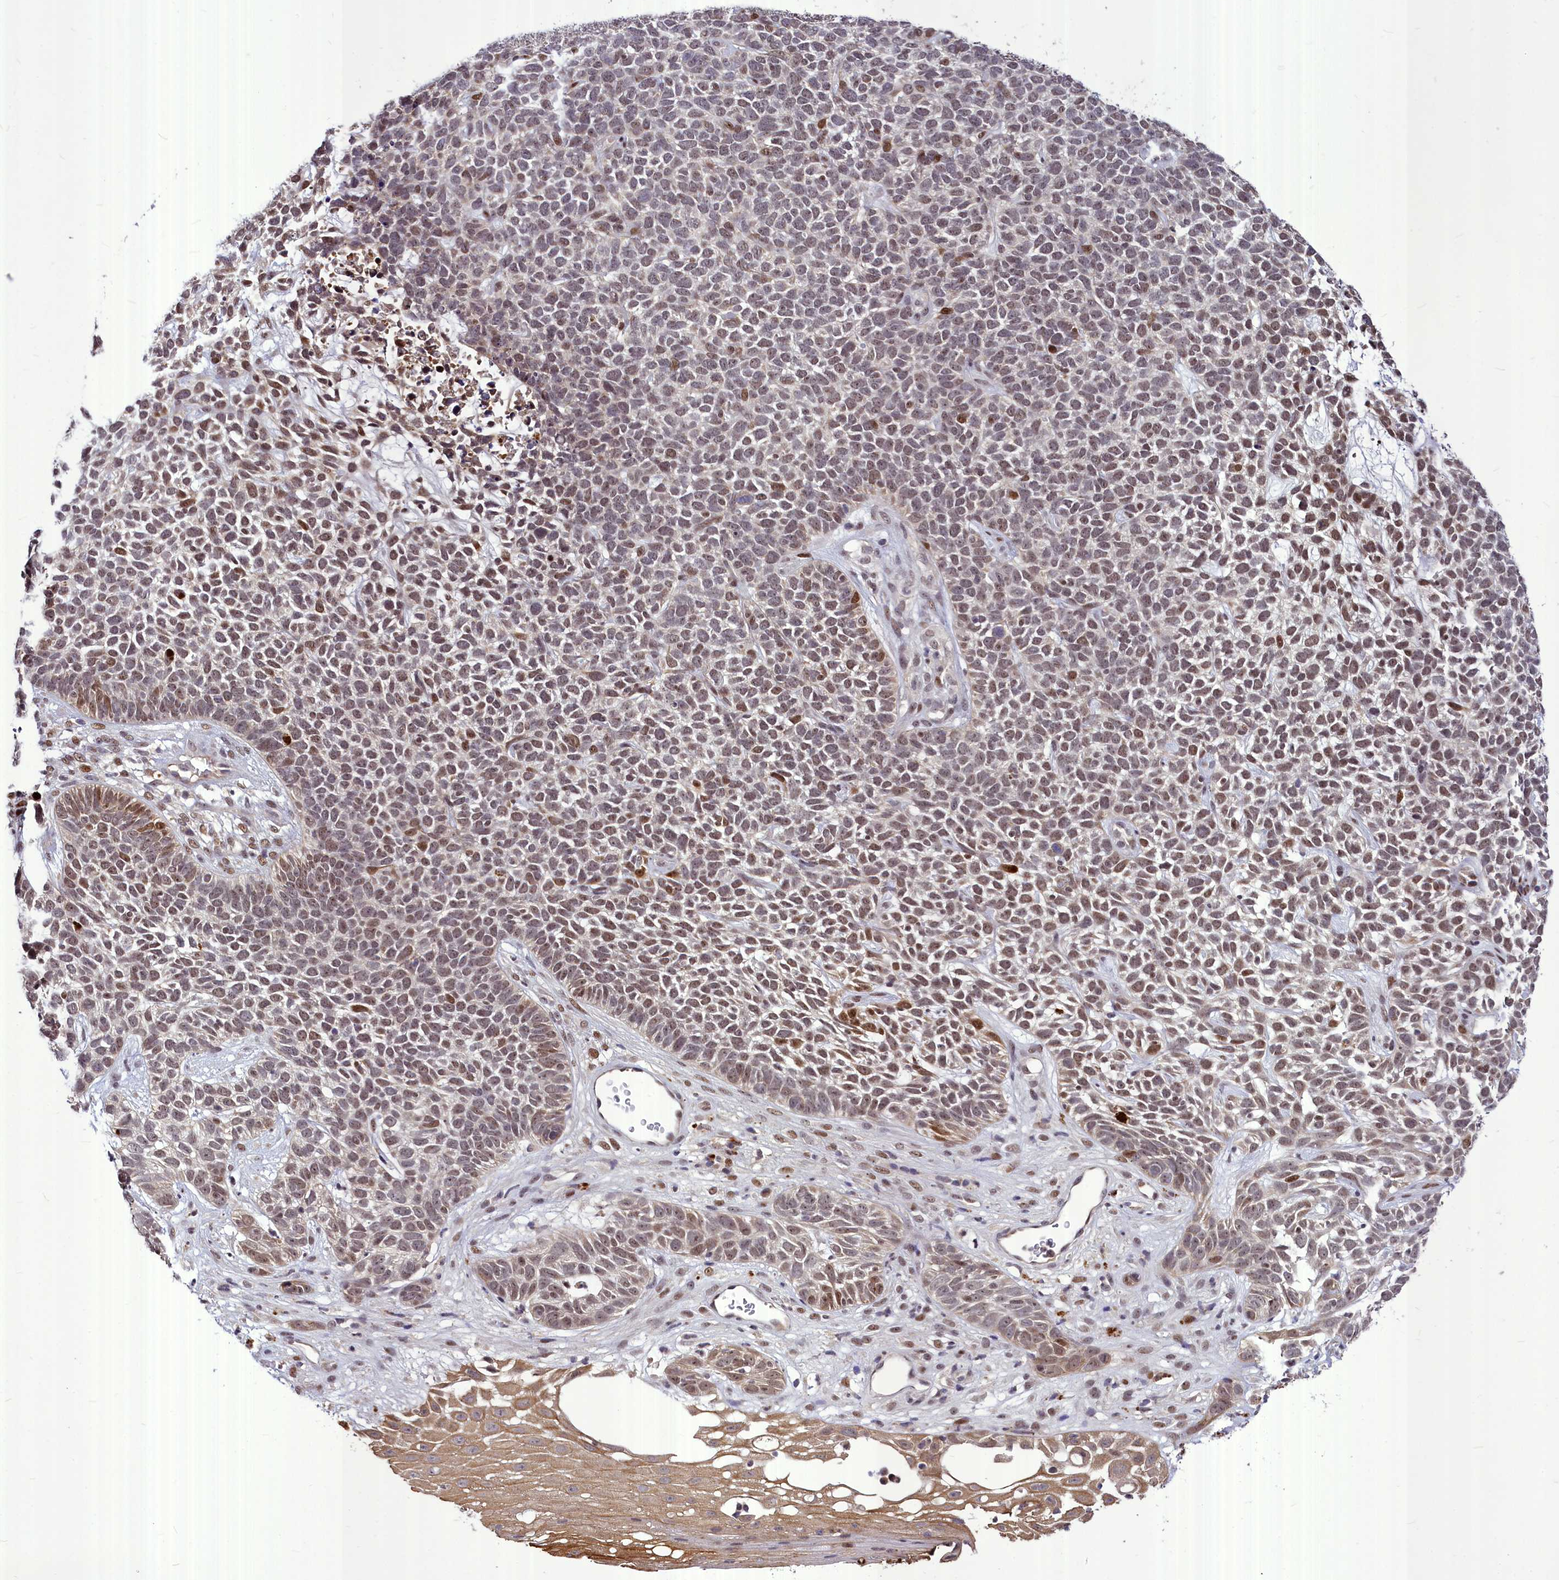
{"staining": {"intensity": "moderate", "quantity": "25%-75%", "location": "nuclear"}, "tissue": "skin cancer", "cell_type": "Tumor cells", "image_type": "cancer", "snomed": [{"axis": "morphology", "description": "Basal cell carcinoma"}, {"axis": "topography", "description": "Skin"}], "caption": "Human skin cancer stained with a brown dye shows moderate nuclear positive staining in about 25%-75% of tumor cells.", "gene": "MAML2", "patient": {"sex": "female", "age": 84}}